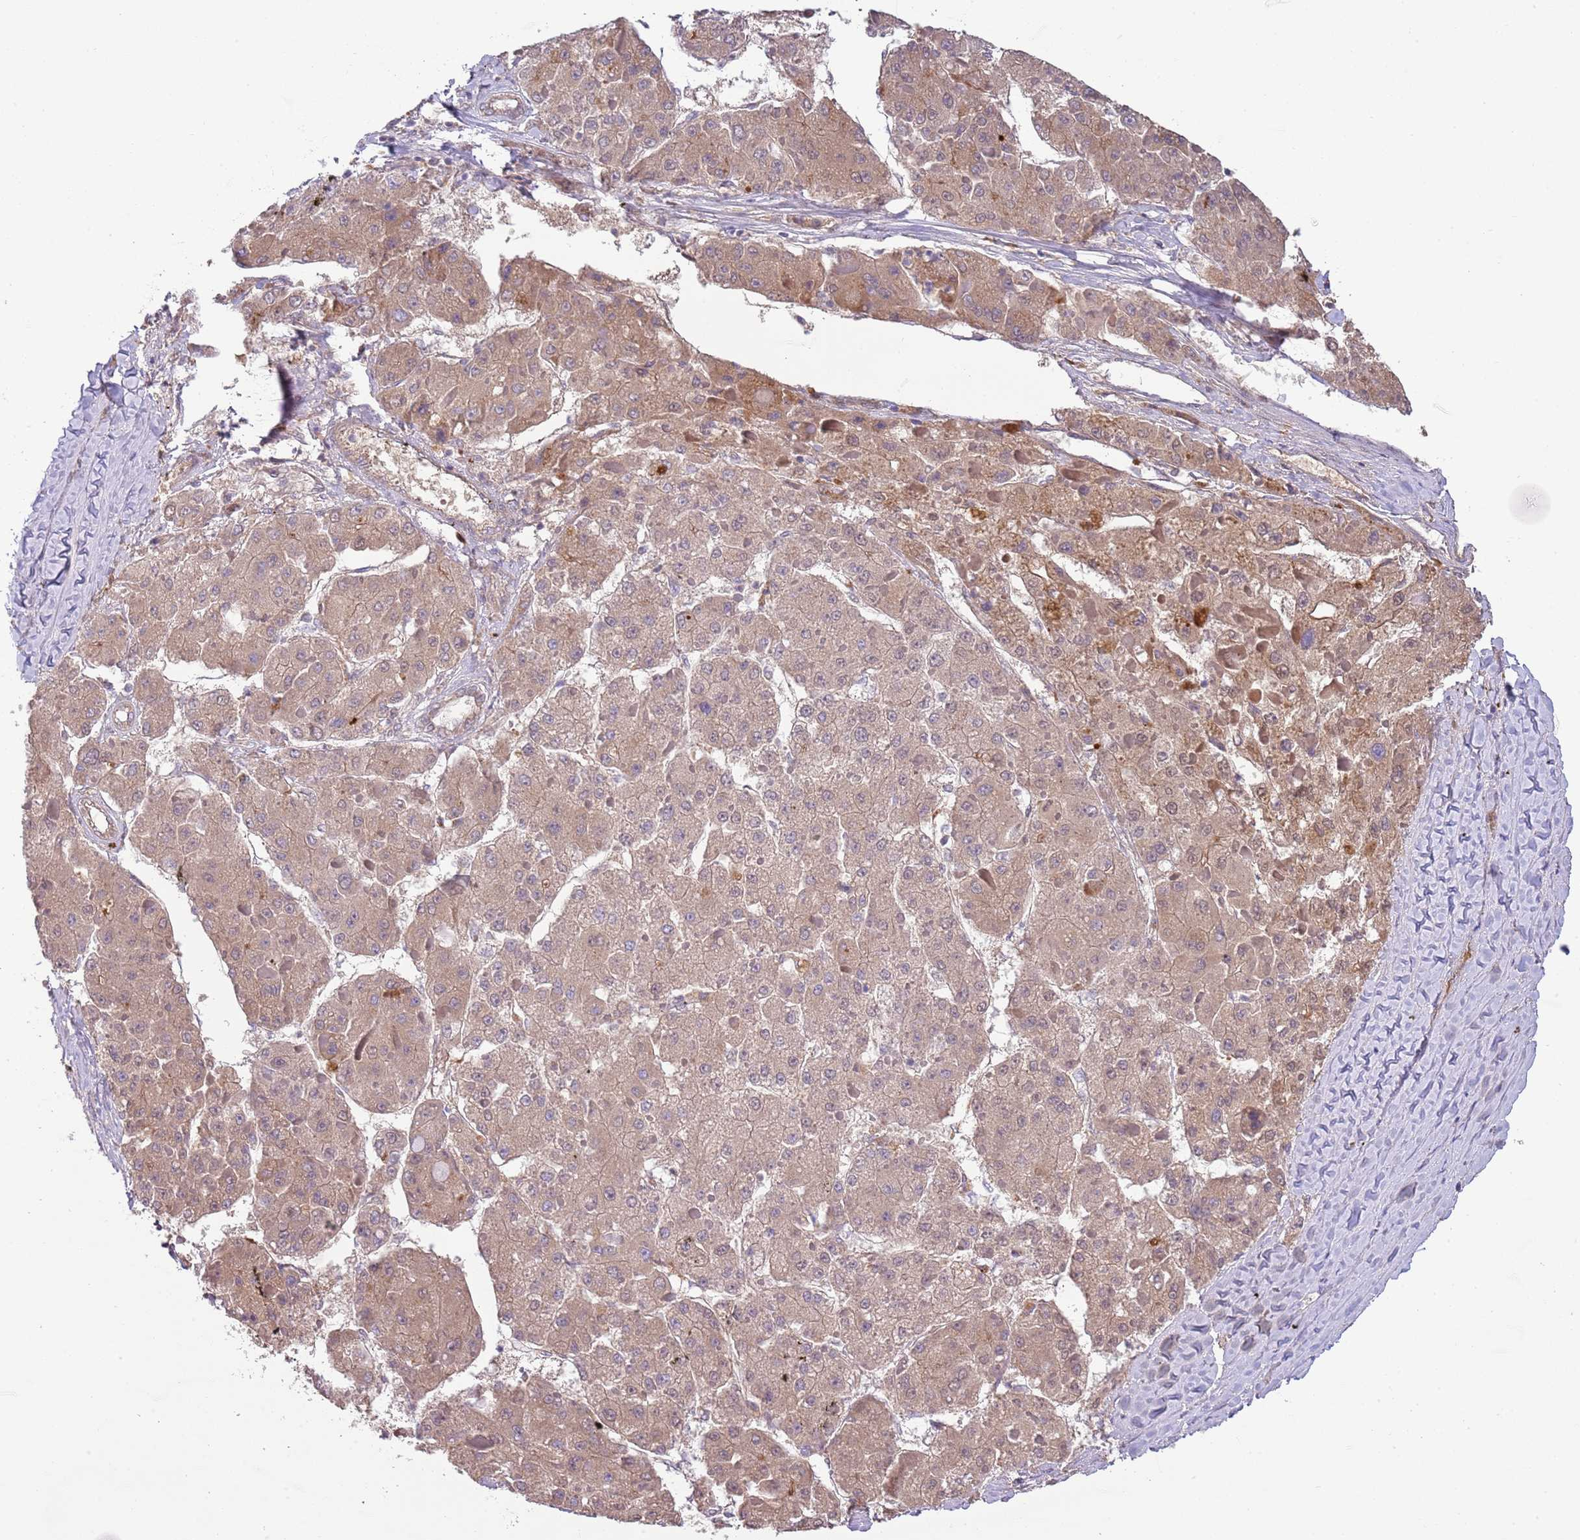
{"staining": {"intensity": "moderate", "quantity": "25%-75%", "location": "cytoplasmic/membranous"}, "tissue": "liver cancer", "cell_type": "Tumor cells", "image_type": "cancer", "snomed": [{"axis": "morphology", "description": "Carcinoma, Hepatocellular, NOS"}, {"axis": "topography", "description": "Liver"}], "caption": "Liver cancer (hepatocellular carcinoma) stained for a protein (brown) demonstrates moderate cytoplasmic/membranous positive staining in approximately 25%-75% of tumor cells.", "gene": "ABHD17C", "patient": {"sex": "female", "age": 73}}